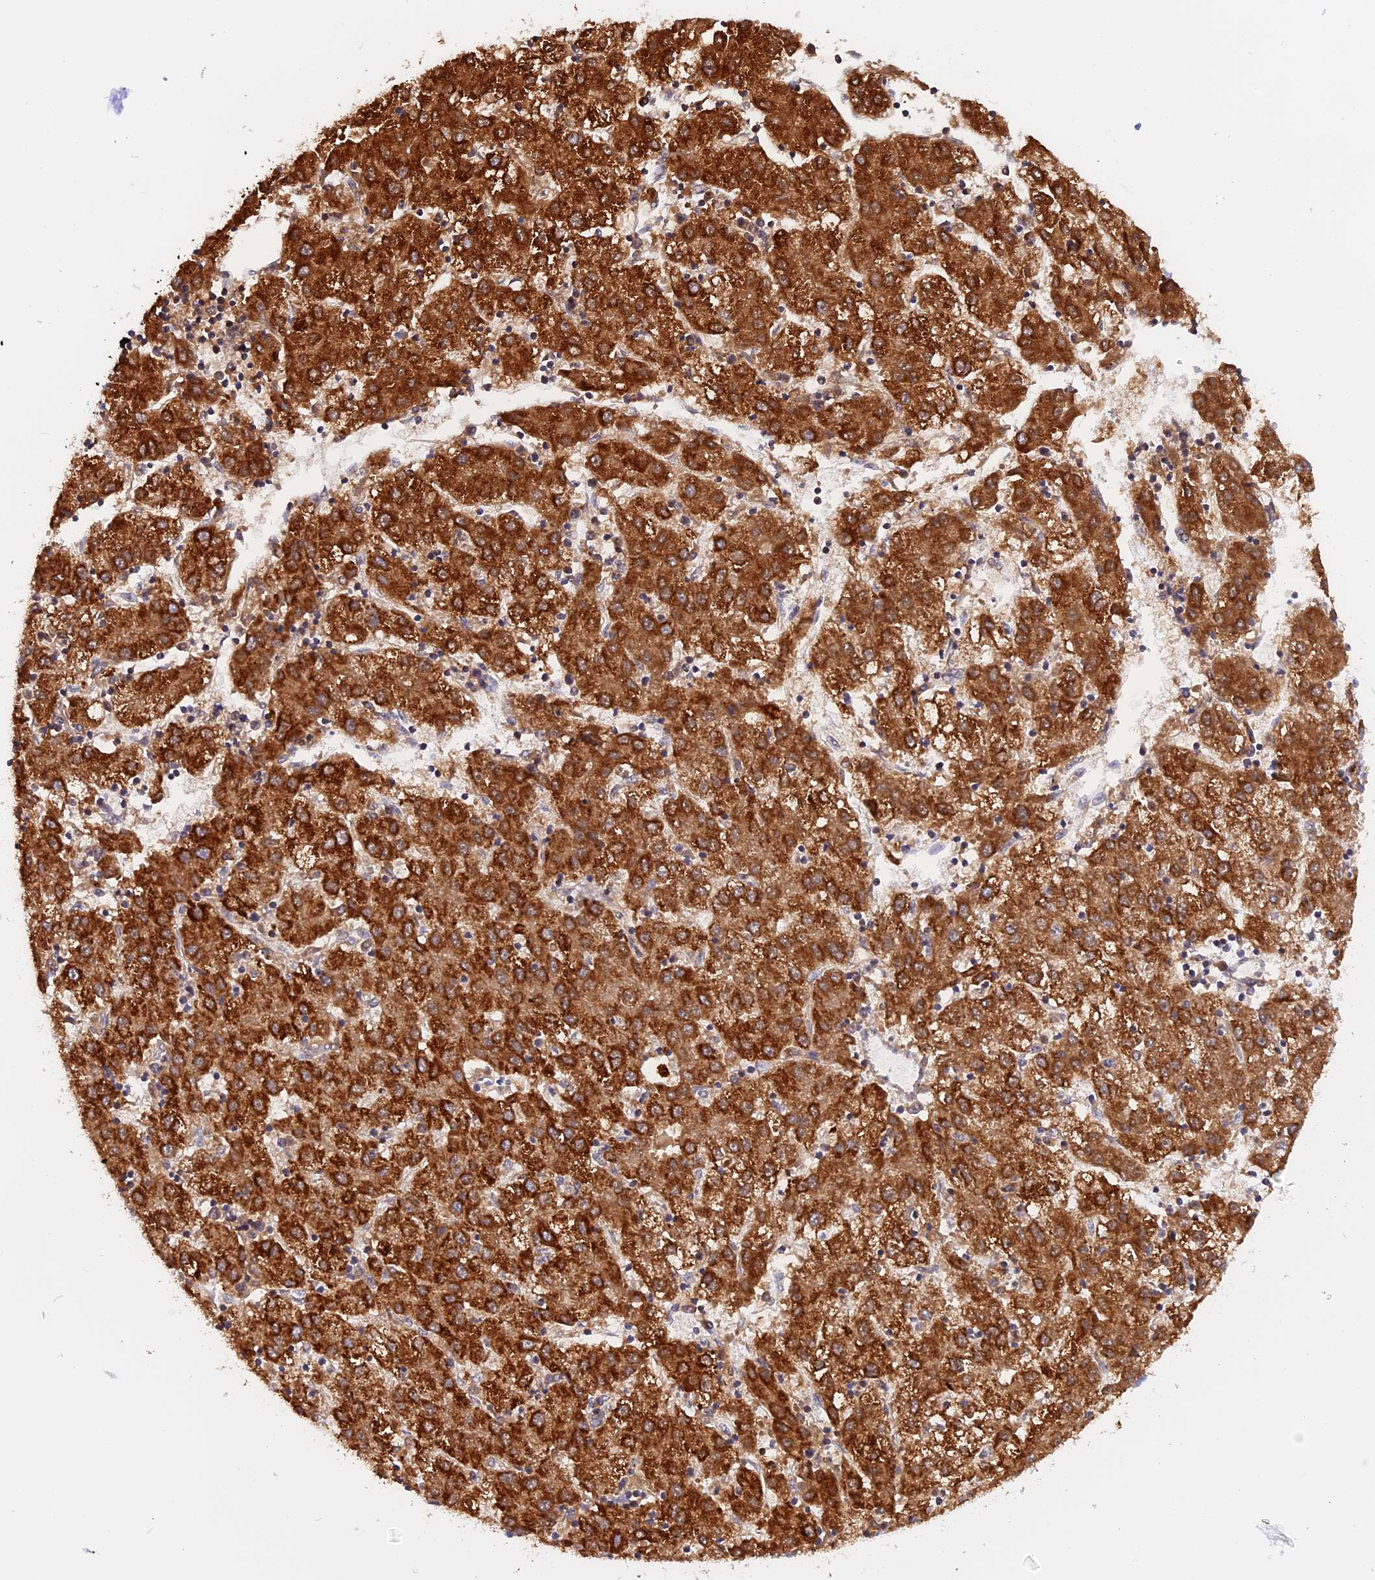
{"staining": {"intensity": "strong", "quantity": ">75%", "location": "cytoplasmic/membranous"}, "tissue": "liver cancer", "cell_type": "Tumor cells", "image_type": "cancer", "snomed": [{"axis": "morphology", "description": "Carcinoma, Hepatocellular, NOS"}, {"axis": "topography", "description": "Liver"}], "caption": "A histopathology image of human hepatocellular carcinoma (liver) stained for a protein demonstrates strong cytoplasmic/membranous brown staining in tumor cells.", "gene": "GCDH", "patient": {"sex": "male", "age": 72}}